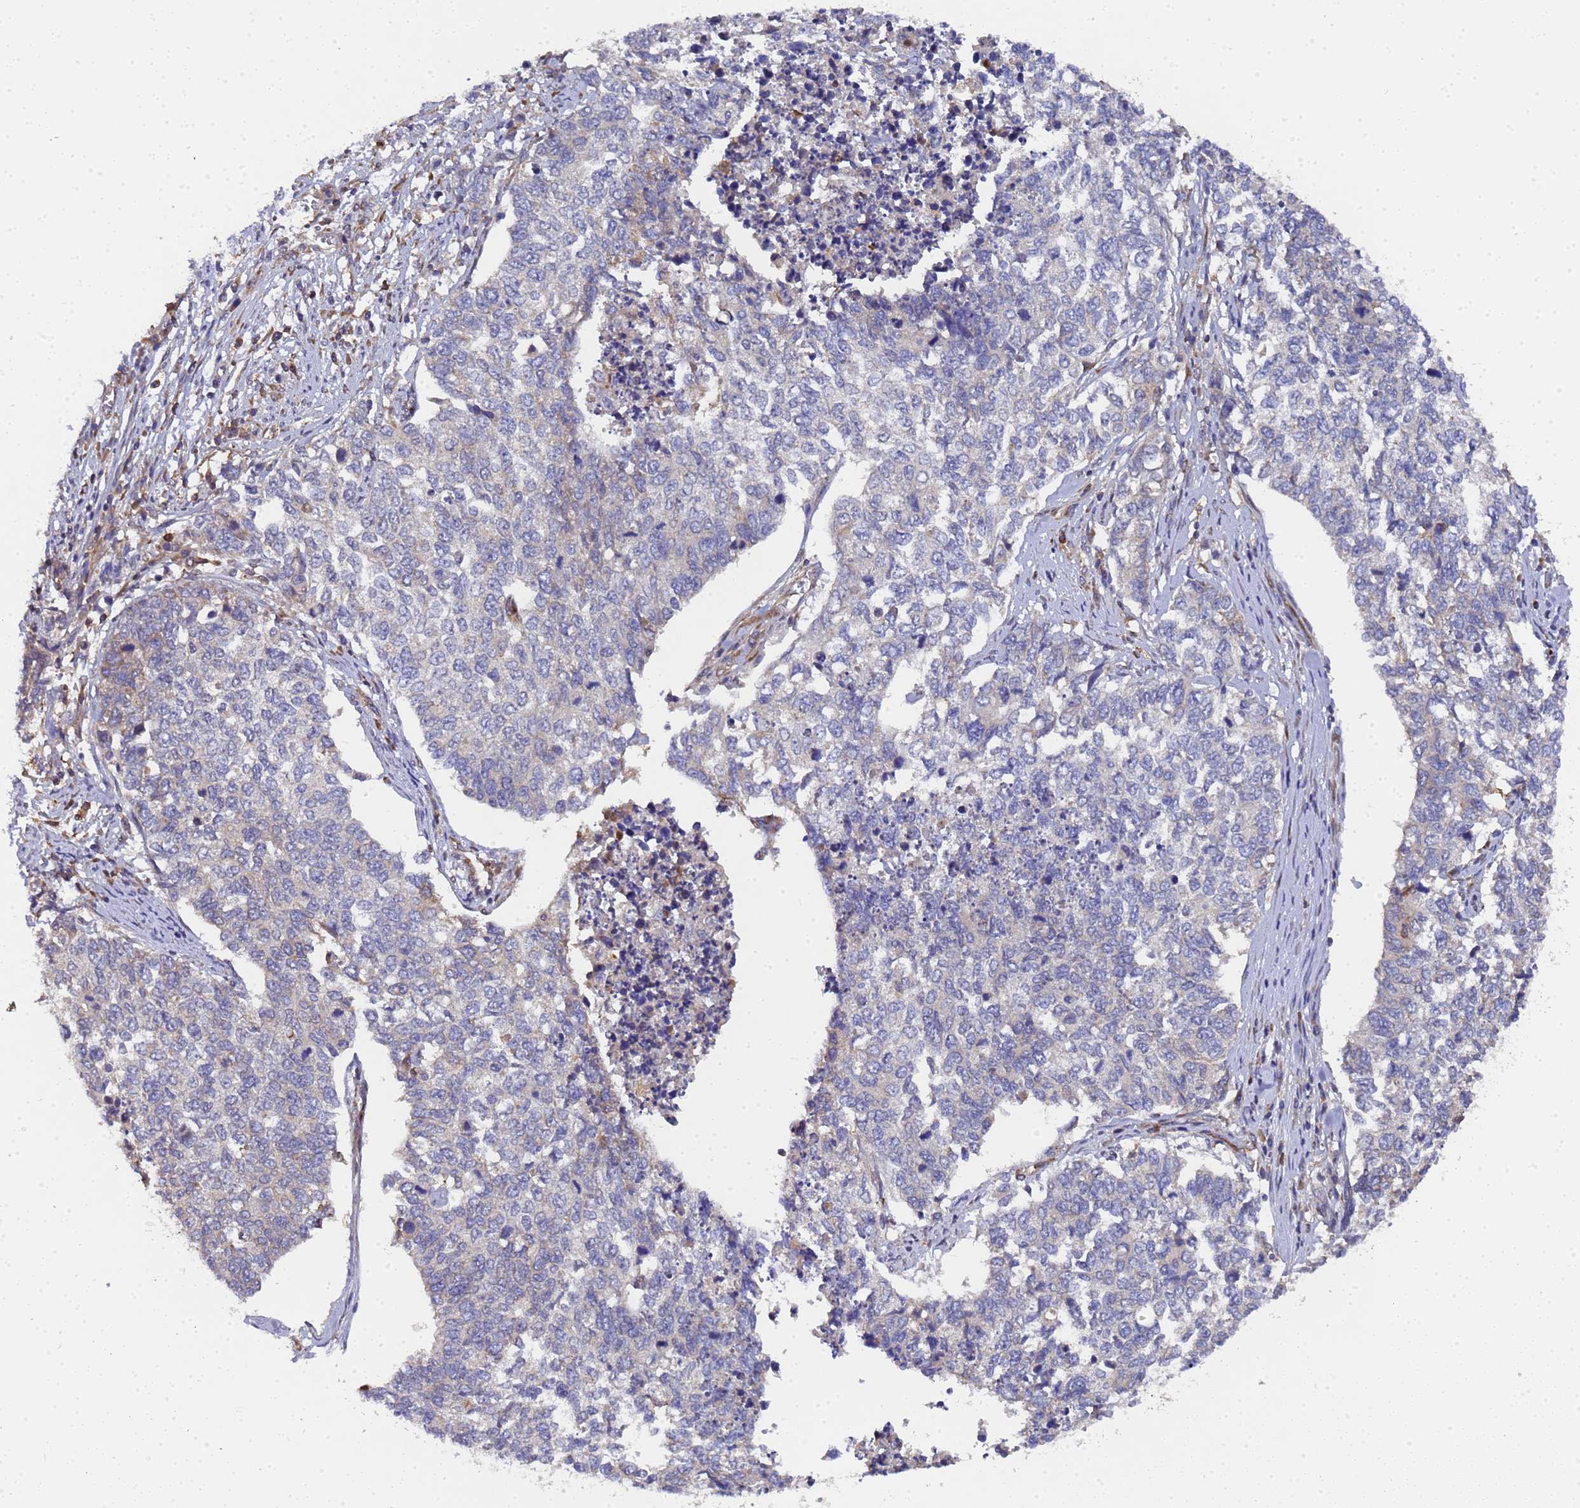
{"staining": {"intensity": "negative", "quantity": "none", "location": "none"}, "tissue": "cervical cancer", "cell_type": "Tumor cells", "image_type": "cancer", "snomed": [{"axis": "morphology", "description": "Squamous cell carcinoma, NOS"}, {"axis": "topography", "description": "Cervix"}], "caption": "The IHC image has no significant expression in tumor cells of squamous cell carcinoma (cervical) tissue. (DAB (3,3'-diaminobenzidine) IHC, high magnification).", "gene": "MOCS1", "patient": {"sex": "female", "age": 63}}